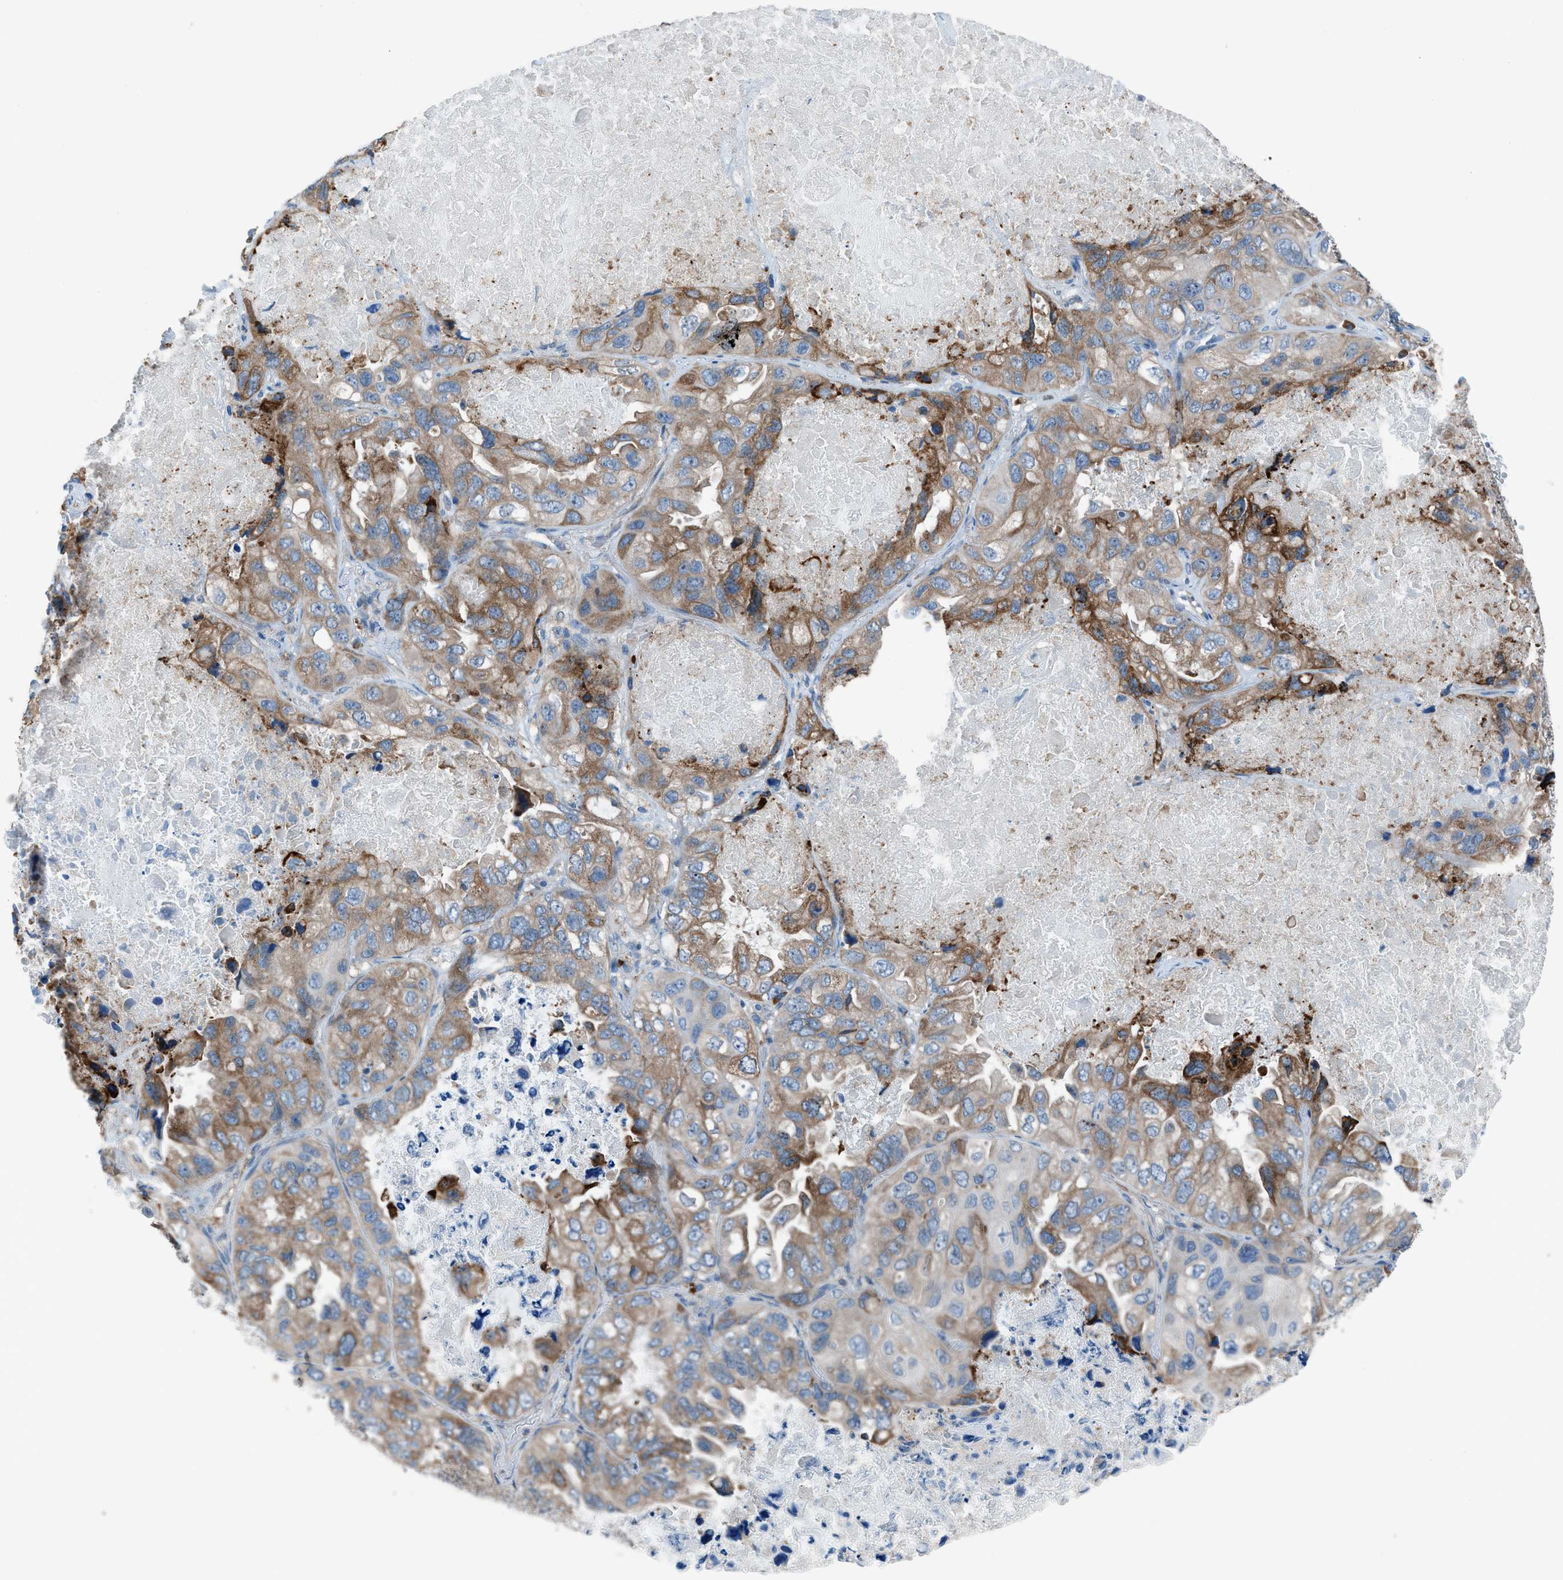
{"staining": {"intensity": "moderate", "quantity": "25%-75%", "location": "cytoplasmic/membranous"}, "tissue": "lung cancer", "cell_type": "Tumor cells", "image_type": "cancer", "snomed": [{"axis": "morphology", "description": "Squamous cell carcinoma, NOS"}, {"axis": "topography", "description": "Lung"}], "caption": "There is medium levels of moderate cytoplasmic/membranous staining in tumor cells of lung cancer, as demonstrated by immunohistochemical staining (brown color).", "gene": "HEG1", "patient": {"sex": "female", "age": 73}}